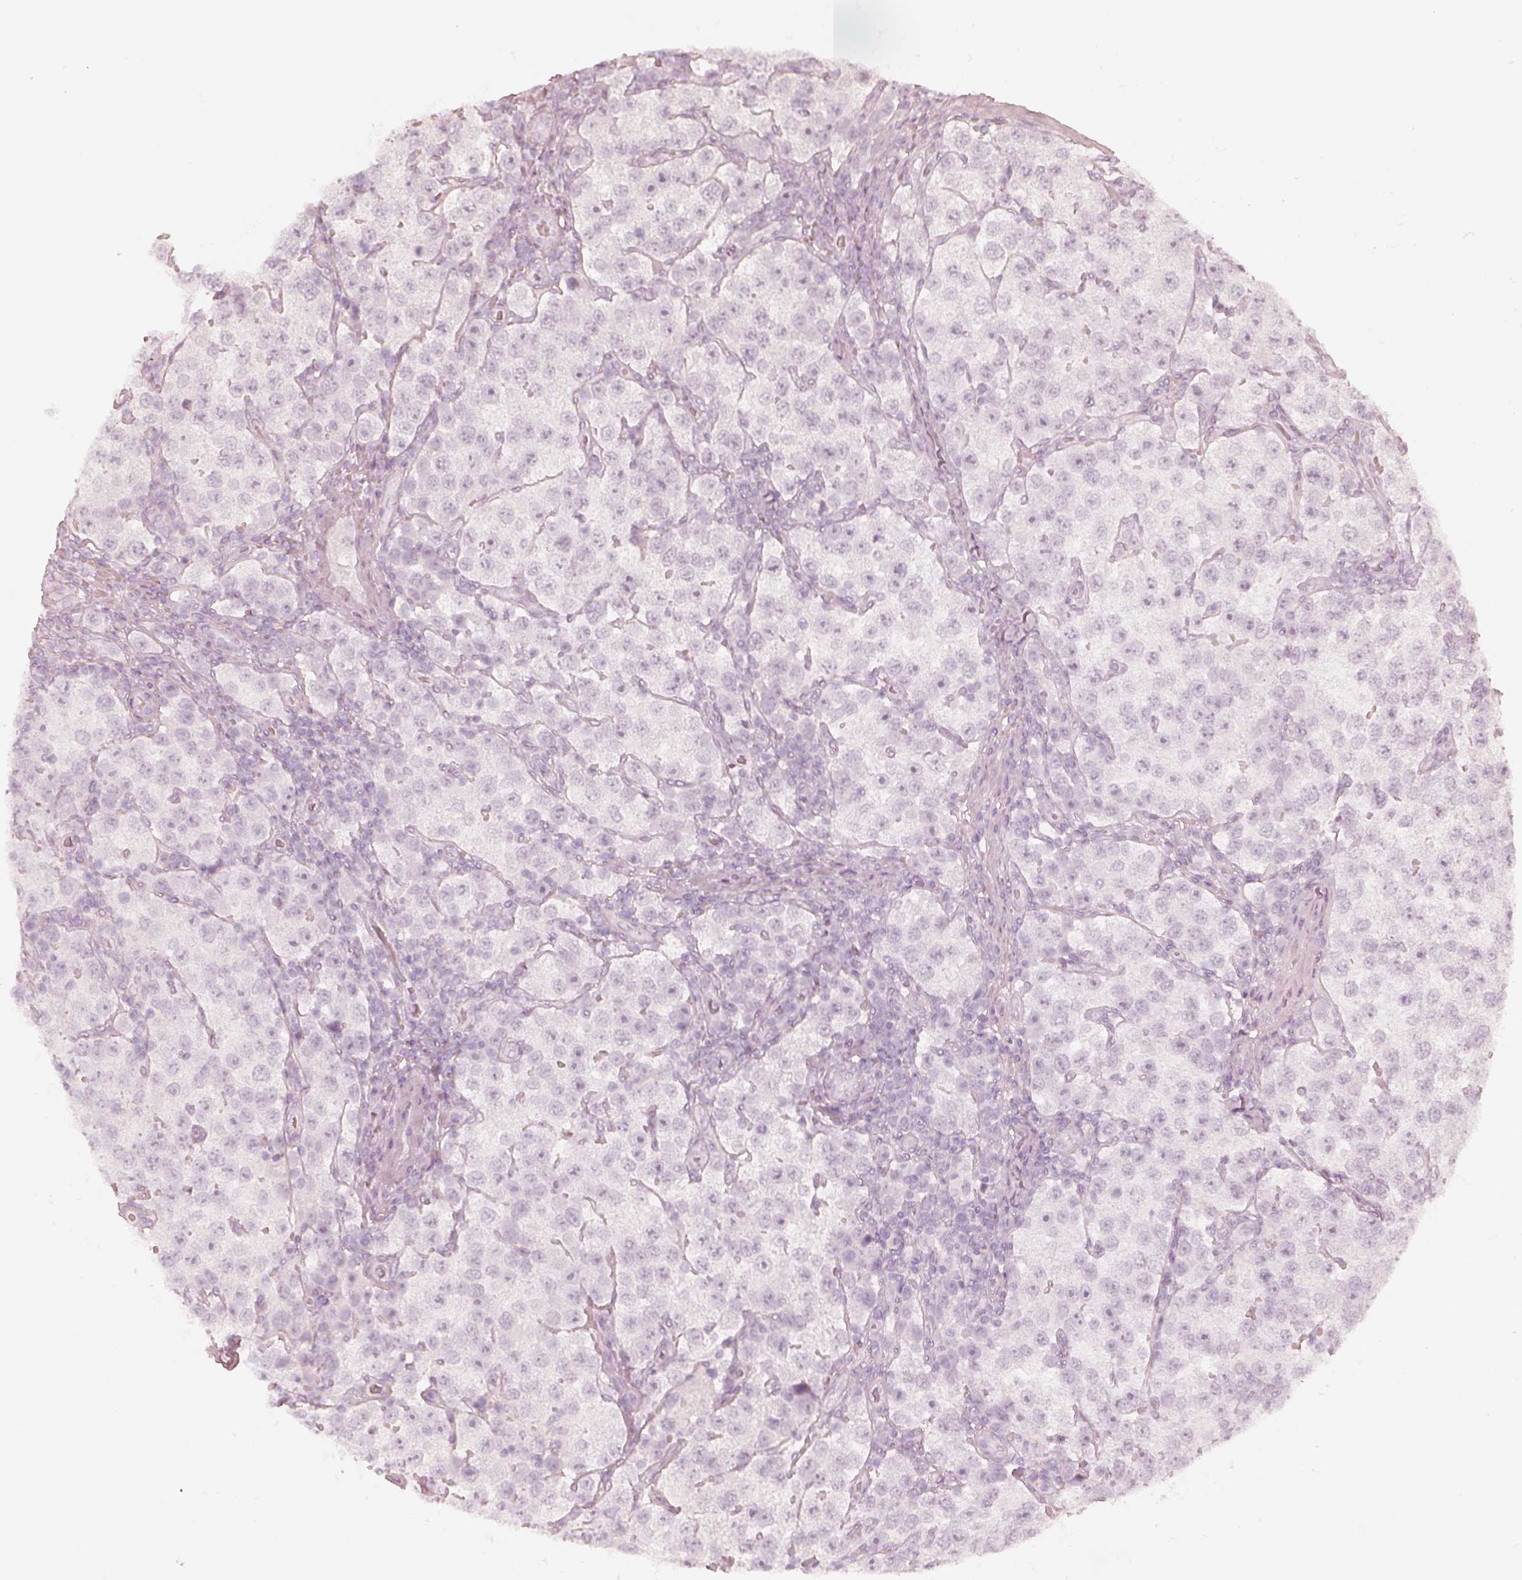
{"staining": {"intensity": "negative", "quantity": "none", "location": "none"}, "tissue": "testis cancer", "cell_type": "Tumor cells", "image_type": "cancer", "snomed": [{"axis": "morphology", "description": "Seminoma, NOS"}, {"axis": "topography", "description": "Testis"}], "caption": "Immunohistochemistry (IHC) of human testis seminoma displays no staining in tumor cells.", "gene": "KRT82", "patient": {"sex": "male", "age": 37}}